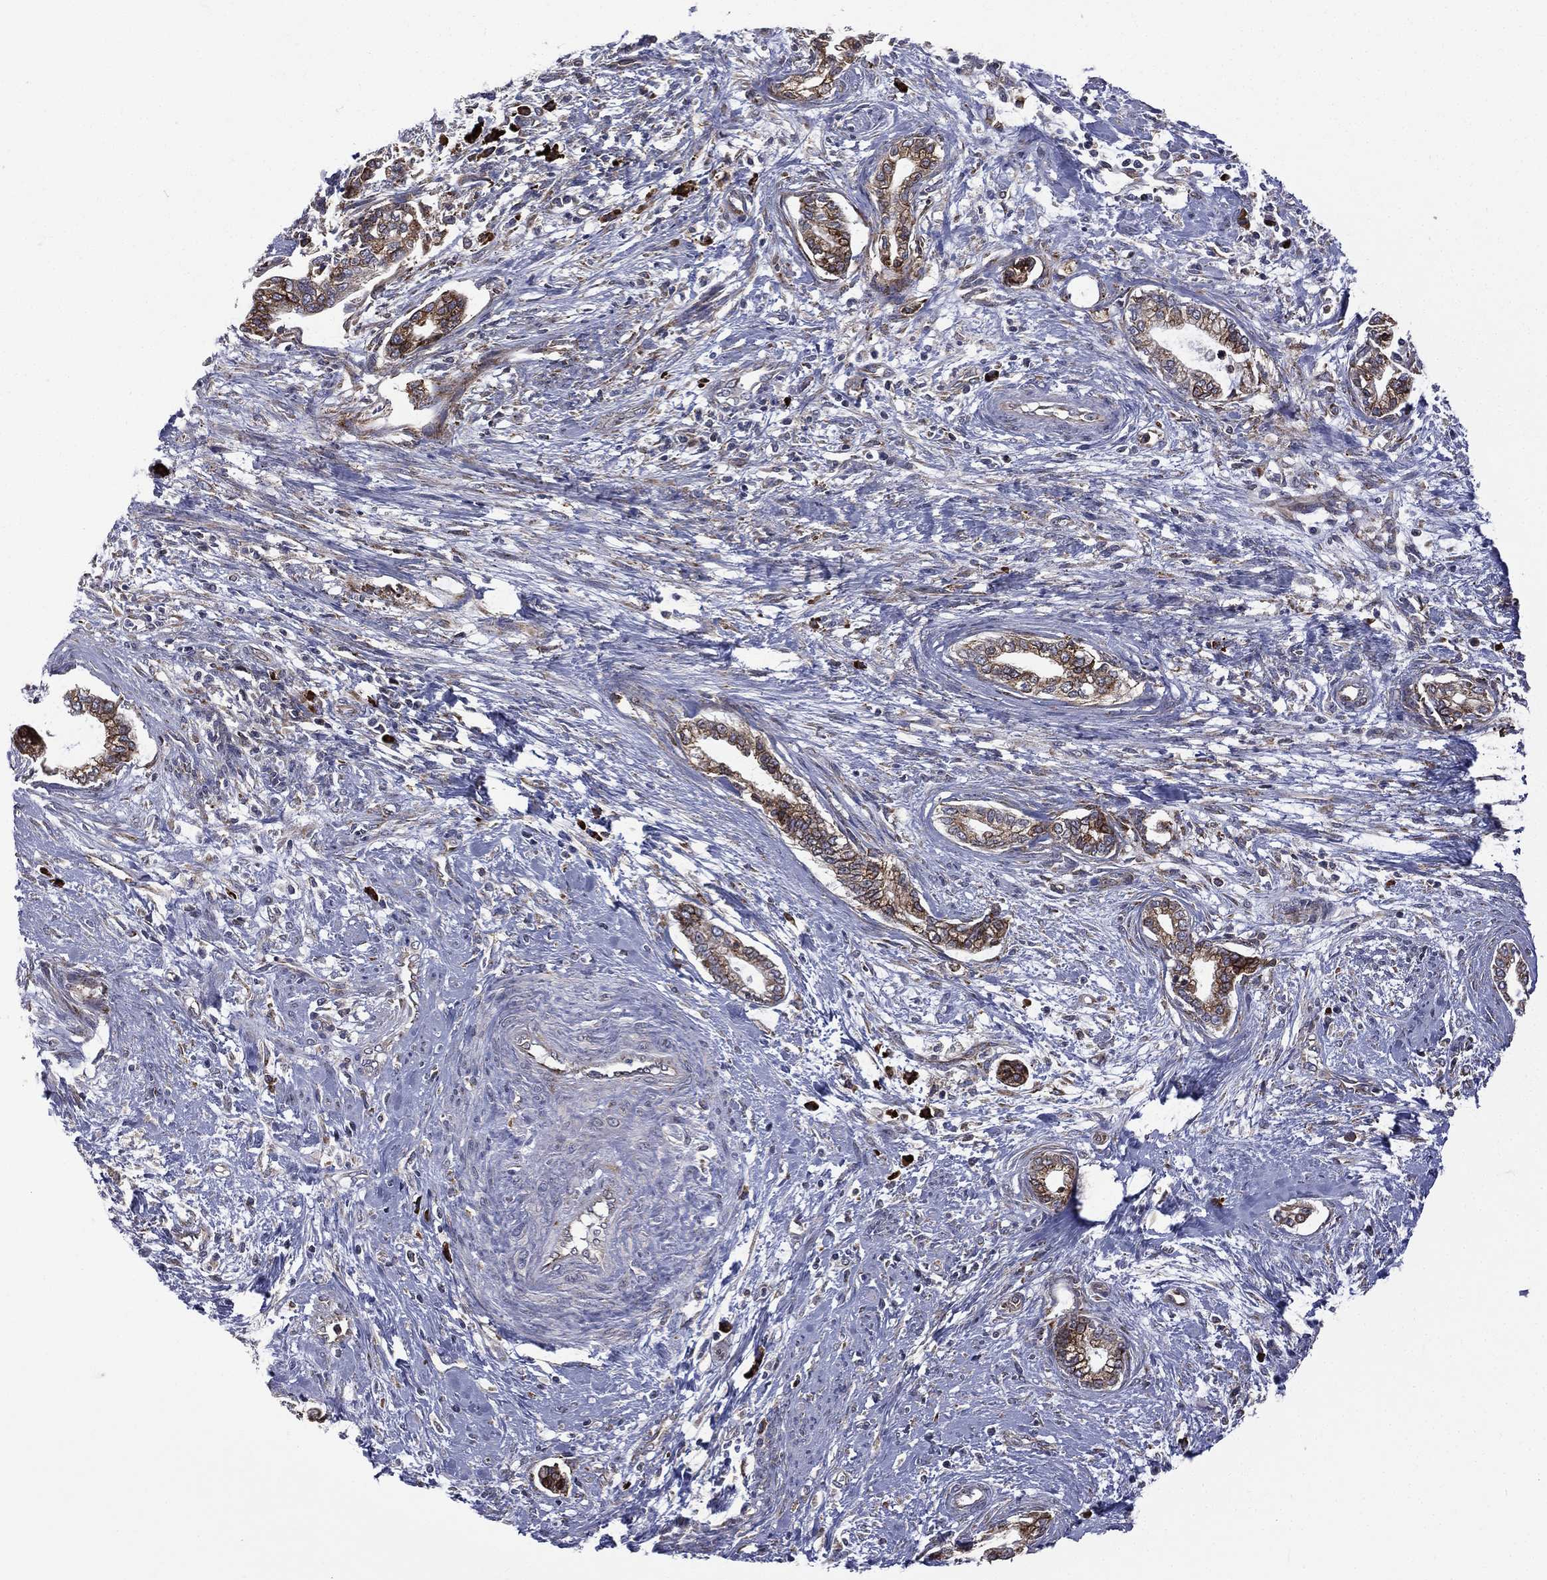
{"staining": {"intensity": "strong", "quantity": ">75%", "location": "cytoplasmic/membranous"}, "tissue": "cervical cancer", "cell_type": "Tumor cells", "image_type": "cancer", "snomed": [{"axis": "morphology", "description": "Adenocarcinoma, NOS"}, {"axis": "topography", "description": "Cervix"}], "caption": "The histopathology image reveals a brown stain indicating the presence of a protein in the cytoplasmic/membranous of tumor cells in cervical cancer.", "gene": "C20orf96", "patient": {"sex": "female", "age": 62}}